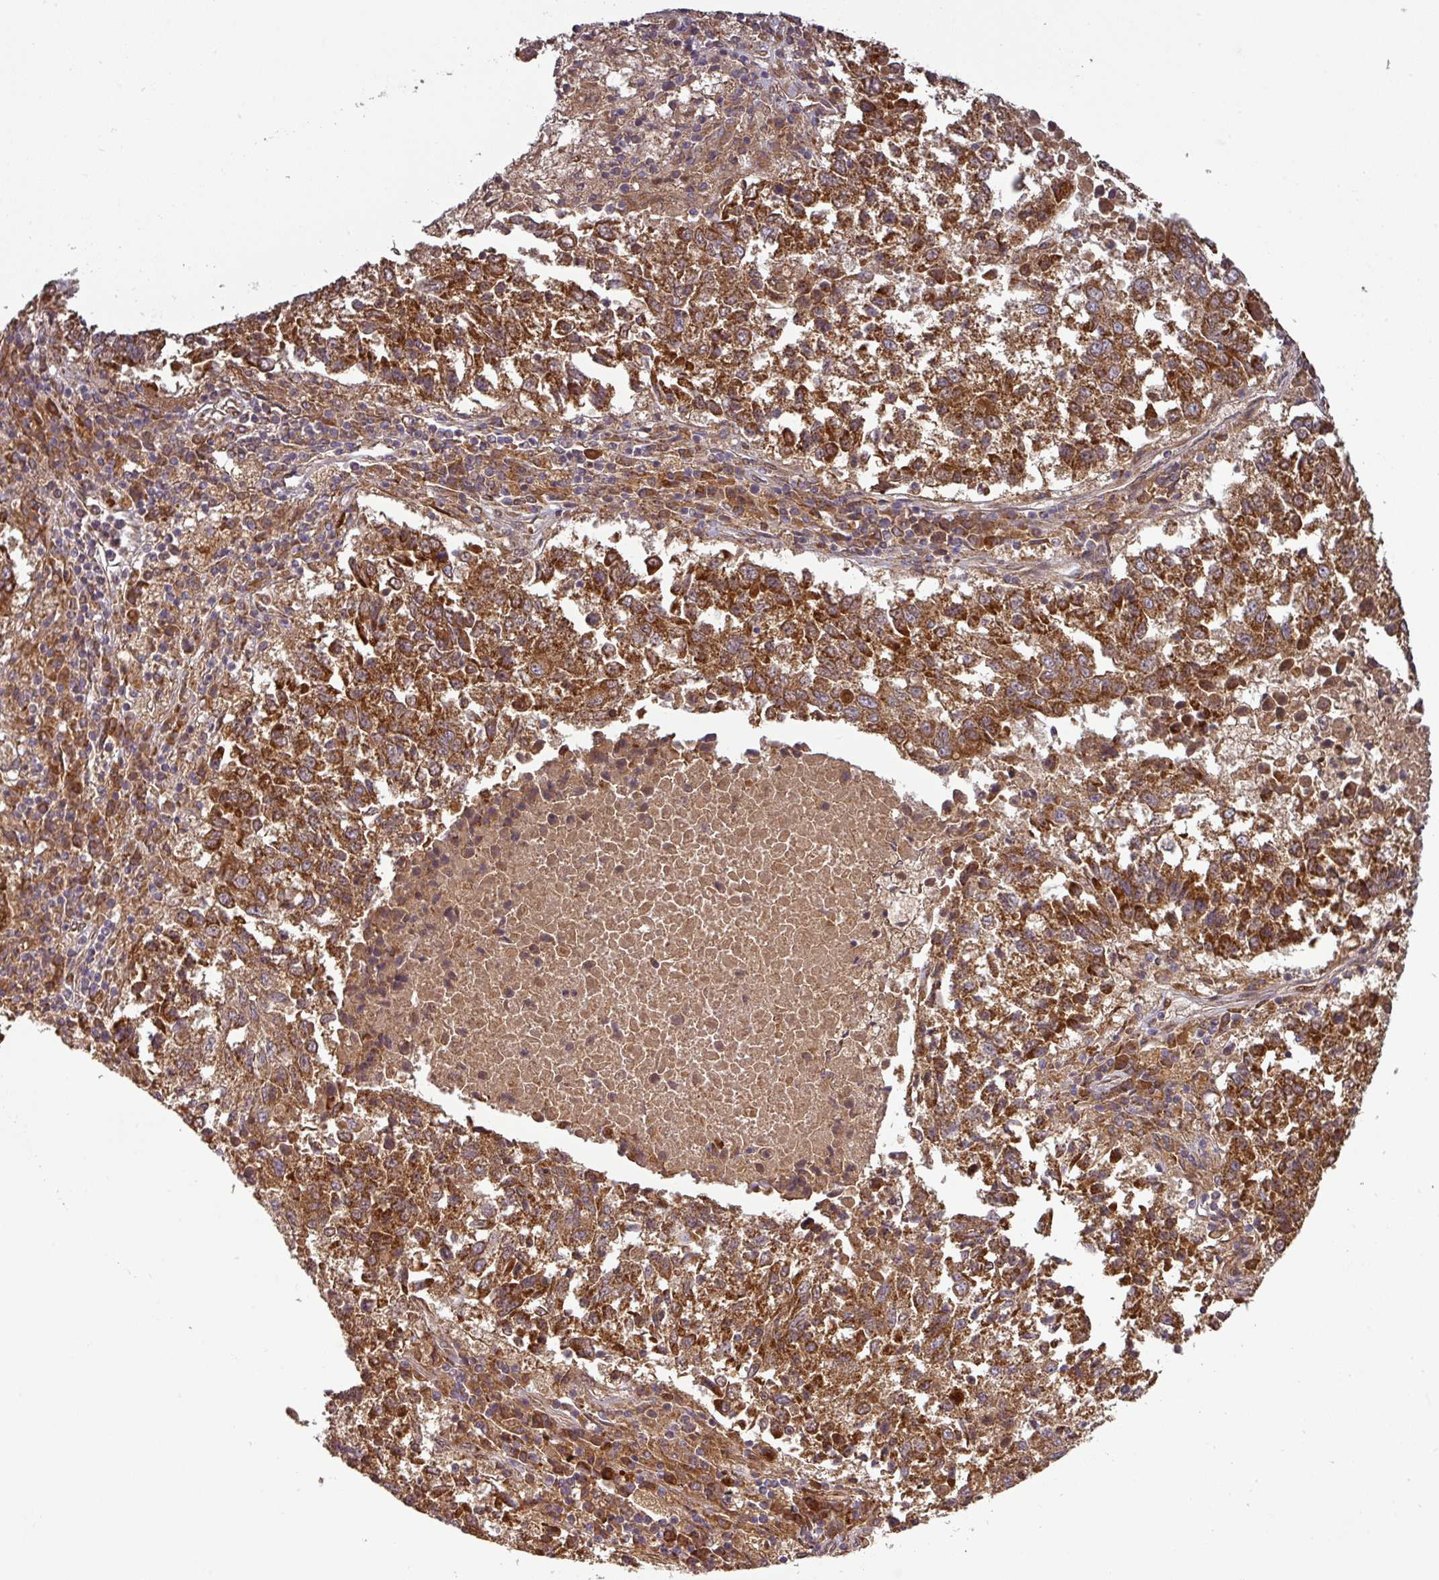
{"staining": {"intensity": "strong", "quantity": ">75%", "location": "cytoplasmic/membranous"}, "tissue": "lung cancer", "cell_type": "Tumor cells", "image_type": "cancer", "snomed": [{"axis": "morphology", "description": "Squamous cell carcinoma, NOS"}, {"axis": "topography", "description": "Lung"}], "caption": "Immunohistochemistry (IHC) image of human squamous cell carcinoma (lung) stained for a protein (brown), which displays high levels of strong cytoplasmic/membranous positivity in approximately >75% of tumor cells.", "gene": "MALSU1", "patient": {"sex": "male", "age": 73}}